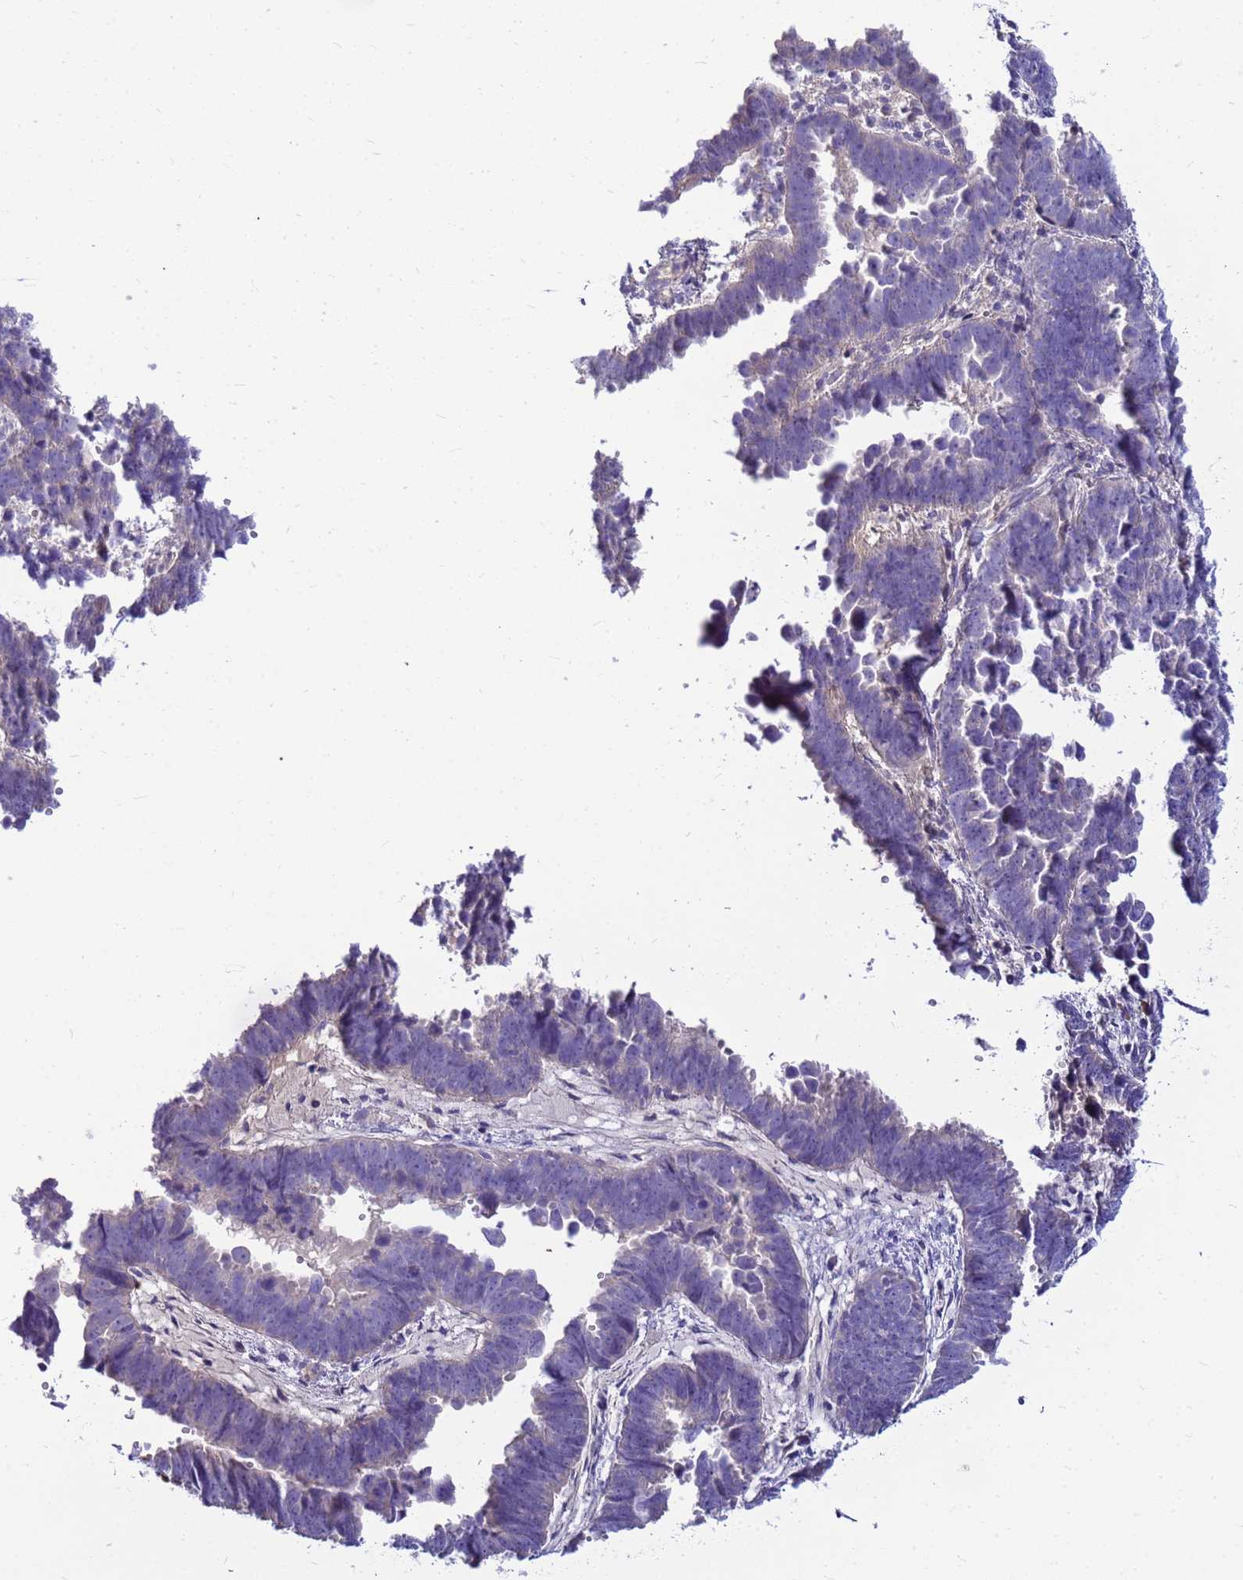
{"staining": {"intensity": "negative", "quantity": "none", "location": "none"}, "tissue": "endometrial cancer", "cell_type": "Tumor cells", "image_type": "cancer", "snomed": [{"axis": "morphology", "description": "Adenocarcinoma, NOS"}, {"axis": "topography", "description": "Endometrium"}], "caption": "A high-resolution image shows immunohistochemistry staining of endometrial cancer, which shows no significant expression in tumor cells.", "gene": "DPRX", "patient": {"sex": "female", "age": 75}}